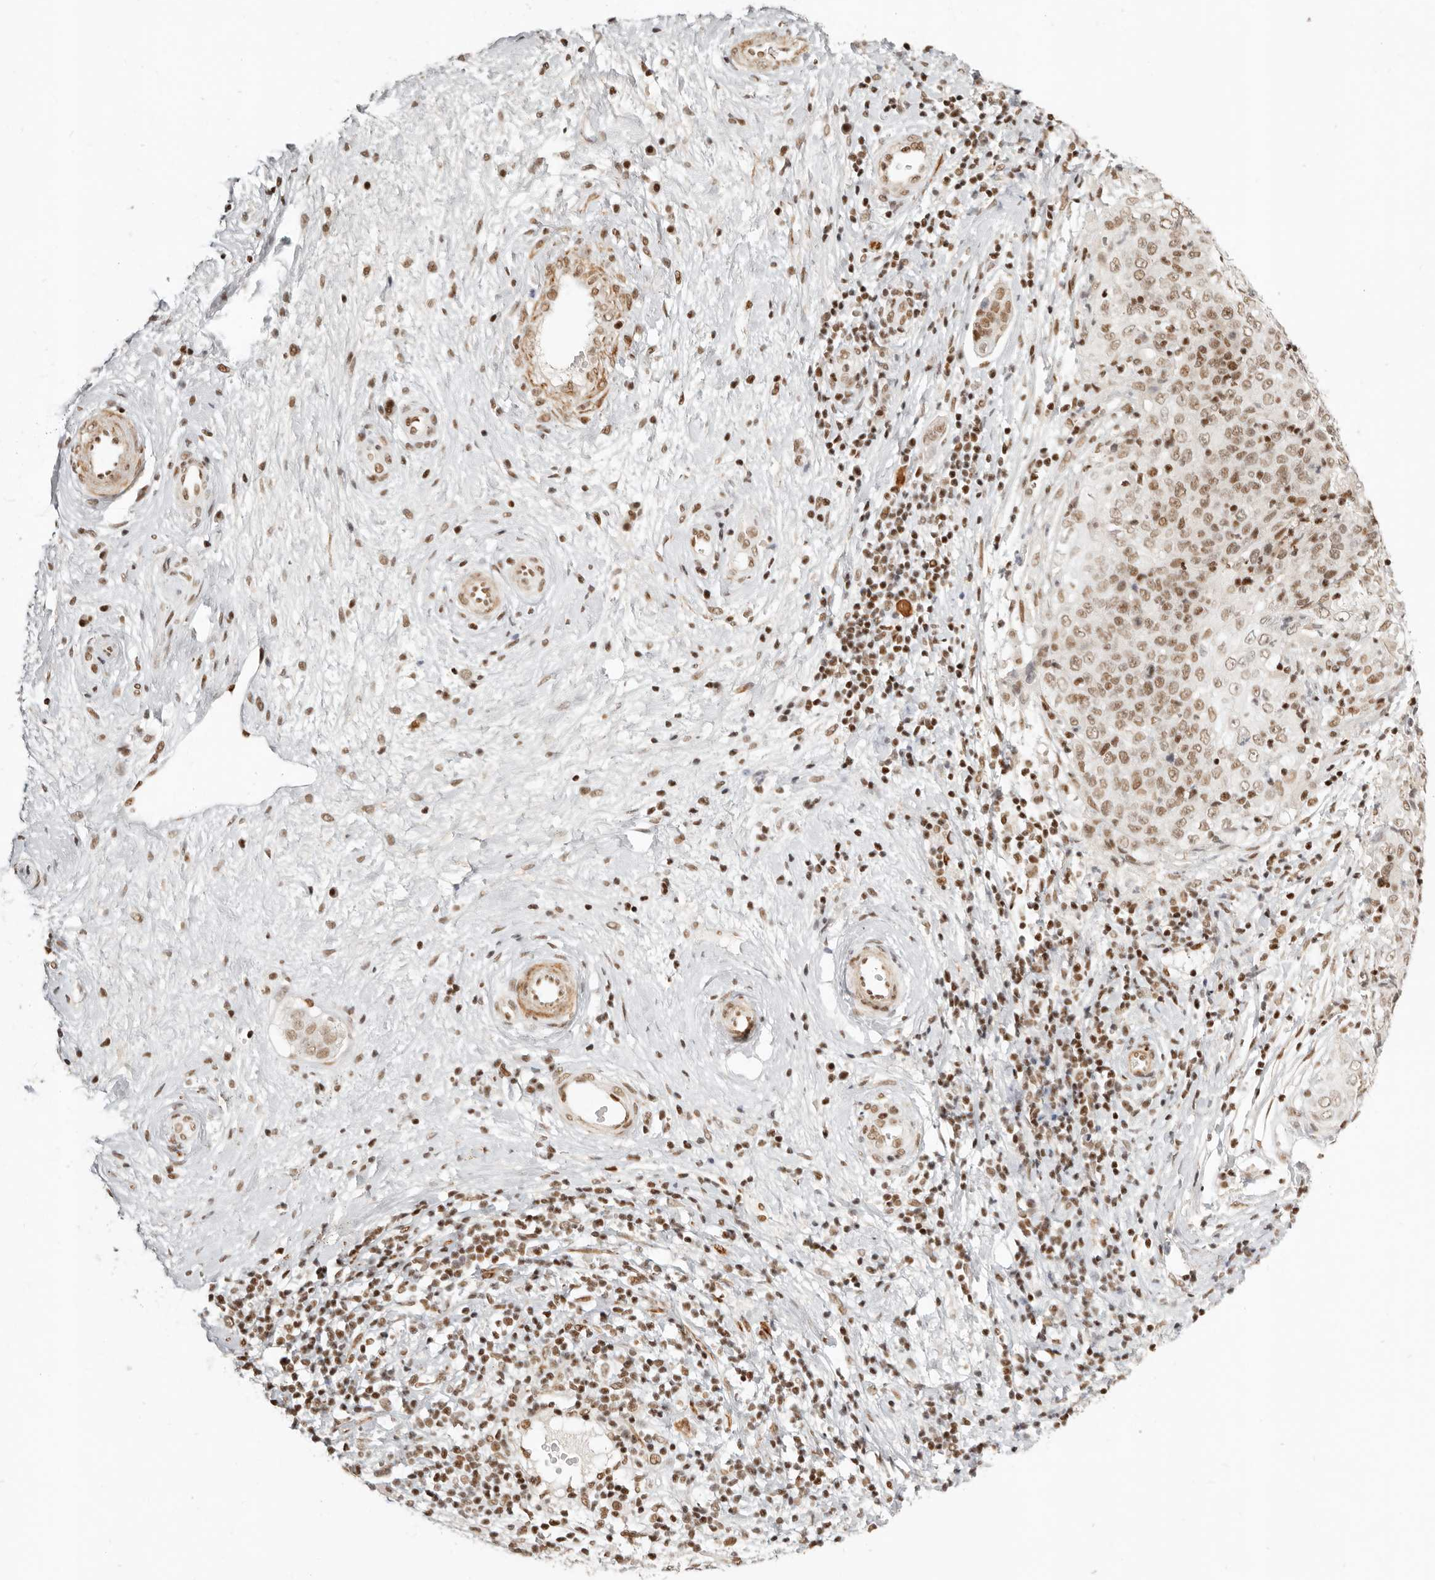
{"staining": {"intensity": "moderate", "quantity": "<25%", "location": "nuclear"}, "tissue": "cervical cancer", "cell_type": "Tumor cells", "image_type": "cancer", "snomed": [{"axis": "morphology", "description": "Squamous cell carcinoma, NOS"}, {"axis": "topography", "description": "Cervix"}], "caption": "Immunohistochemistry (IHC) of human cervical cancer exhibits low levels of moderate nuclear positivity in approximately <25% of tumor cells. (DAB (3,3'-diaminobenzidine) = brown stain, brightfield microscopy at high magnification).", "gene": "GABPA", "patient": {"sex": "female", "age": 48}}